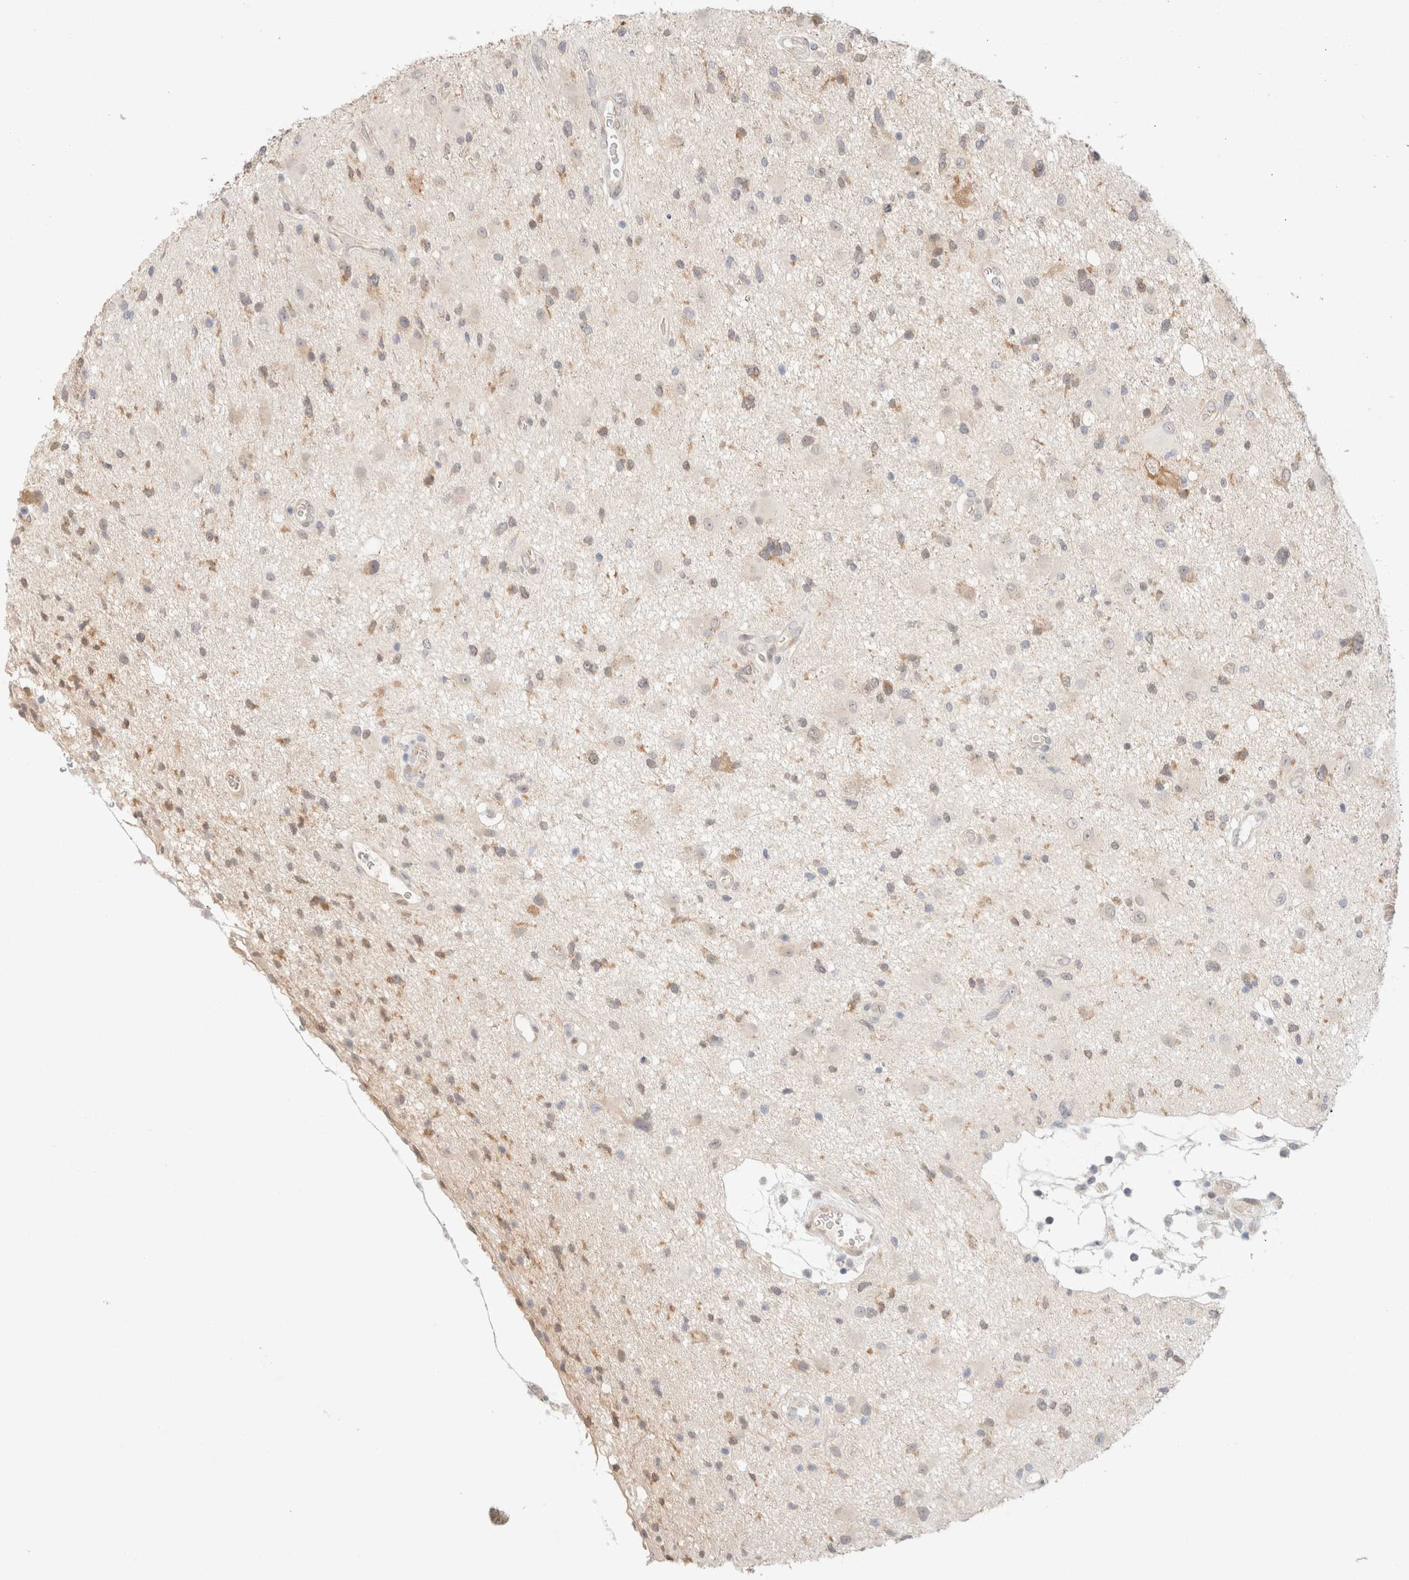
{"staining": {"intensity": "moderate", "quantity": "<25%", "location": "cytoplasmic/membranous"}, "tissue": "glioma", "cell_type": "Tumor cells", "image_type": "cancer", "snomed": [{"axis": "morphology", "description": "Glioma, malignant, High grade"}, {"axis": "topography", "description": "Brain"}], "caption": "The histopathology image displays immunohistochemical staining of malignant glioma (high-grade). There is moderate cytoplasmic/membranous positivity is appreciated in approximately <25% of tumor cells.", "gene": "CSNK1E", "patient": {"sex": "male", "age": 33}}